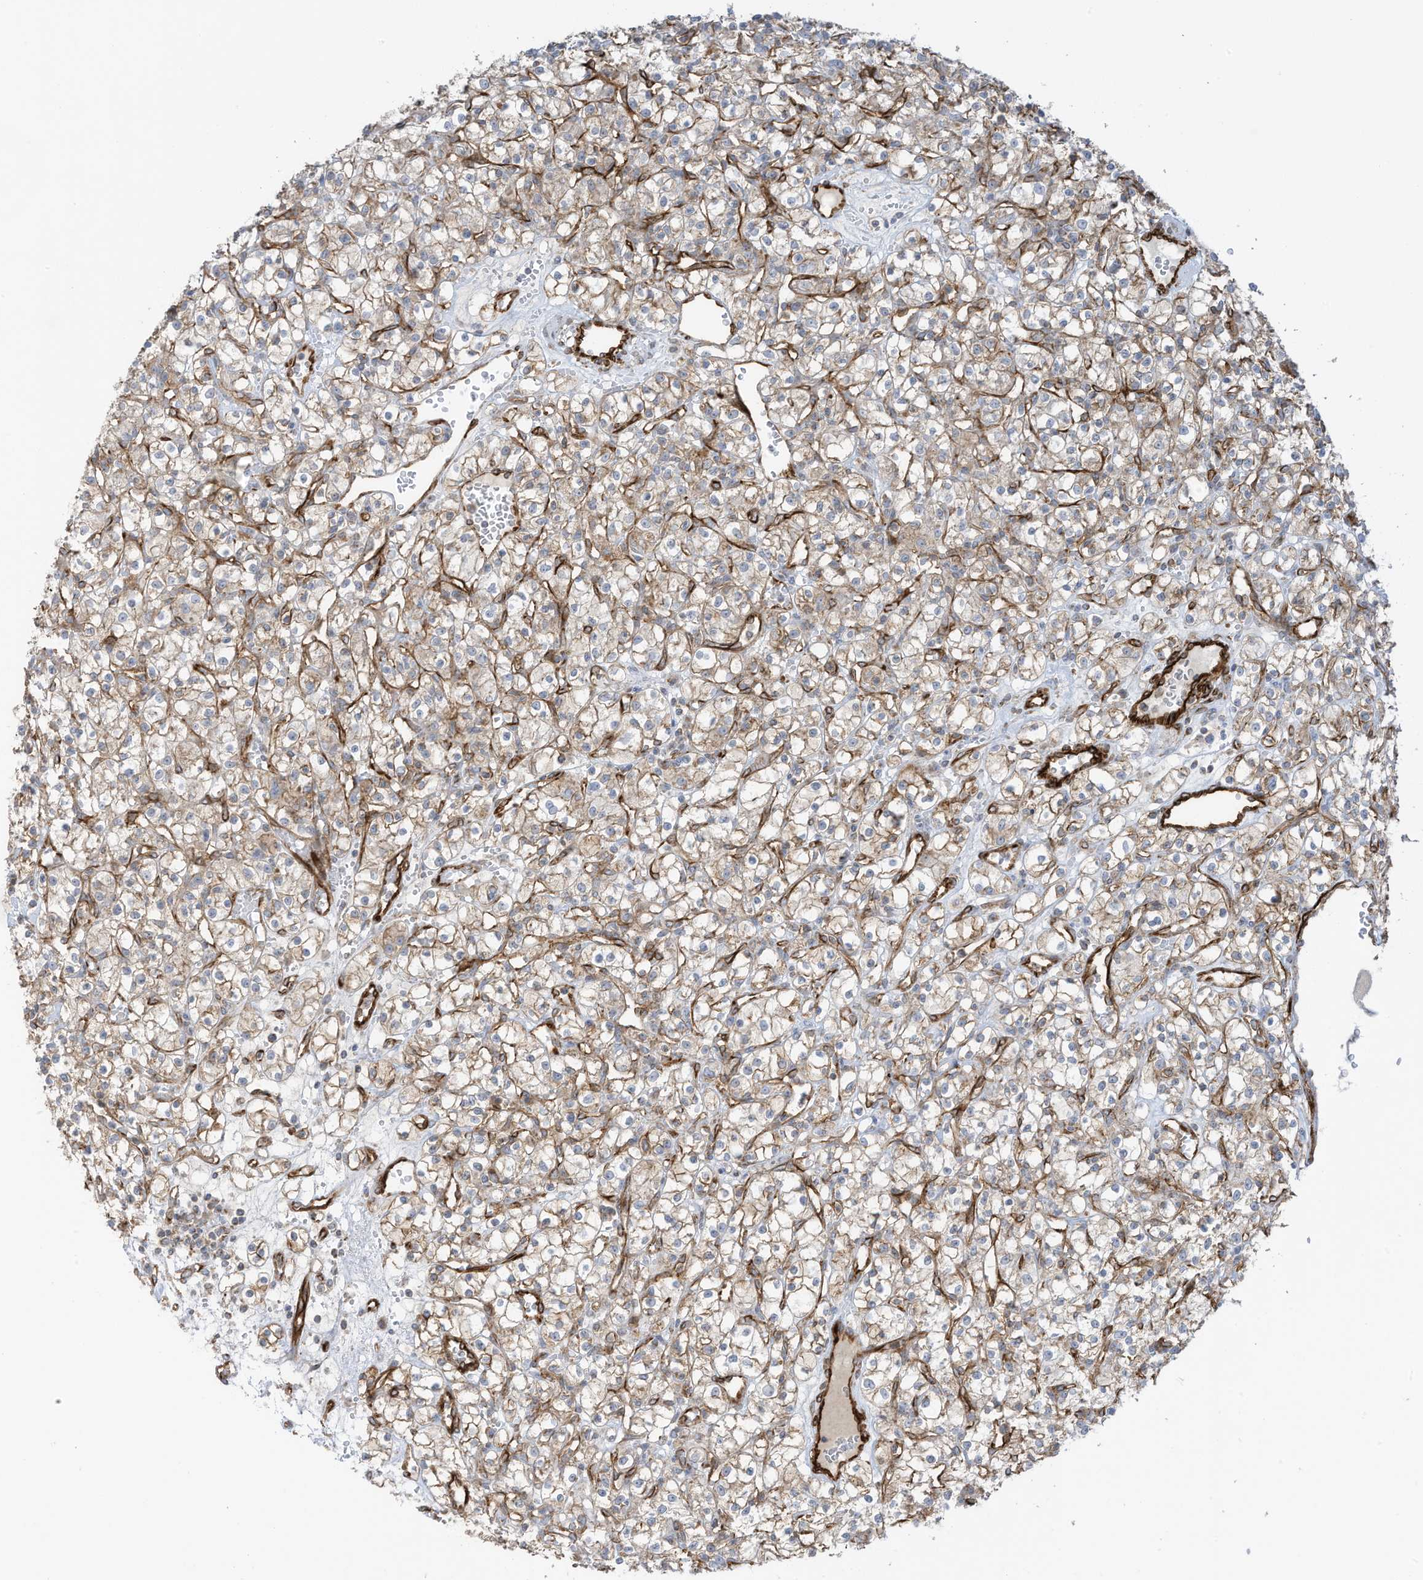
{"staining": {"intensity": "weak", "quantity": "25%-75%", "location": "cytoplasmic/membranous"}, "tissue": "renal cancer", "cell_type": "Tumor cells", "image_type": "cancer", "snomed": [{"axis": "morphology", "description": "Adenocarcinoma, NOS"}, {"axis": "topography", "description": "Kidney"}], "caption": "Protein analysis of renal adenocarcinoma tissue exhibits weak cytoplasmic/membranous positivity in about 25%-75% of tumor cells.", "gene": "ABCB7", "patient": {"sex": "female", "age": 59}}